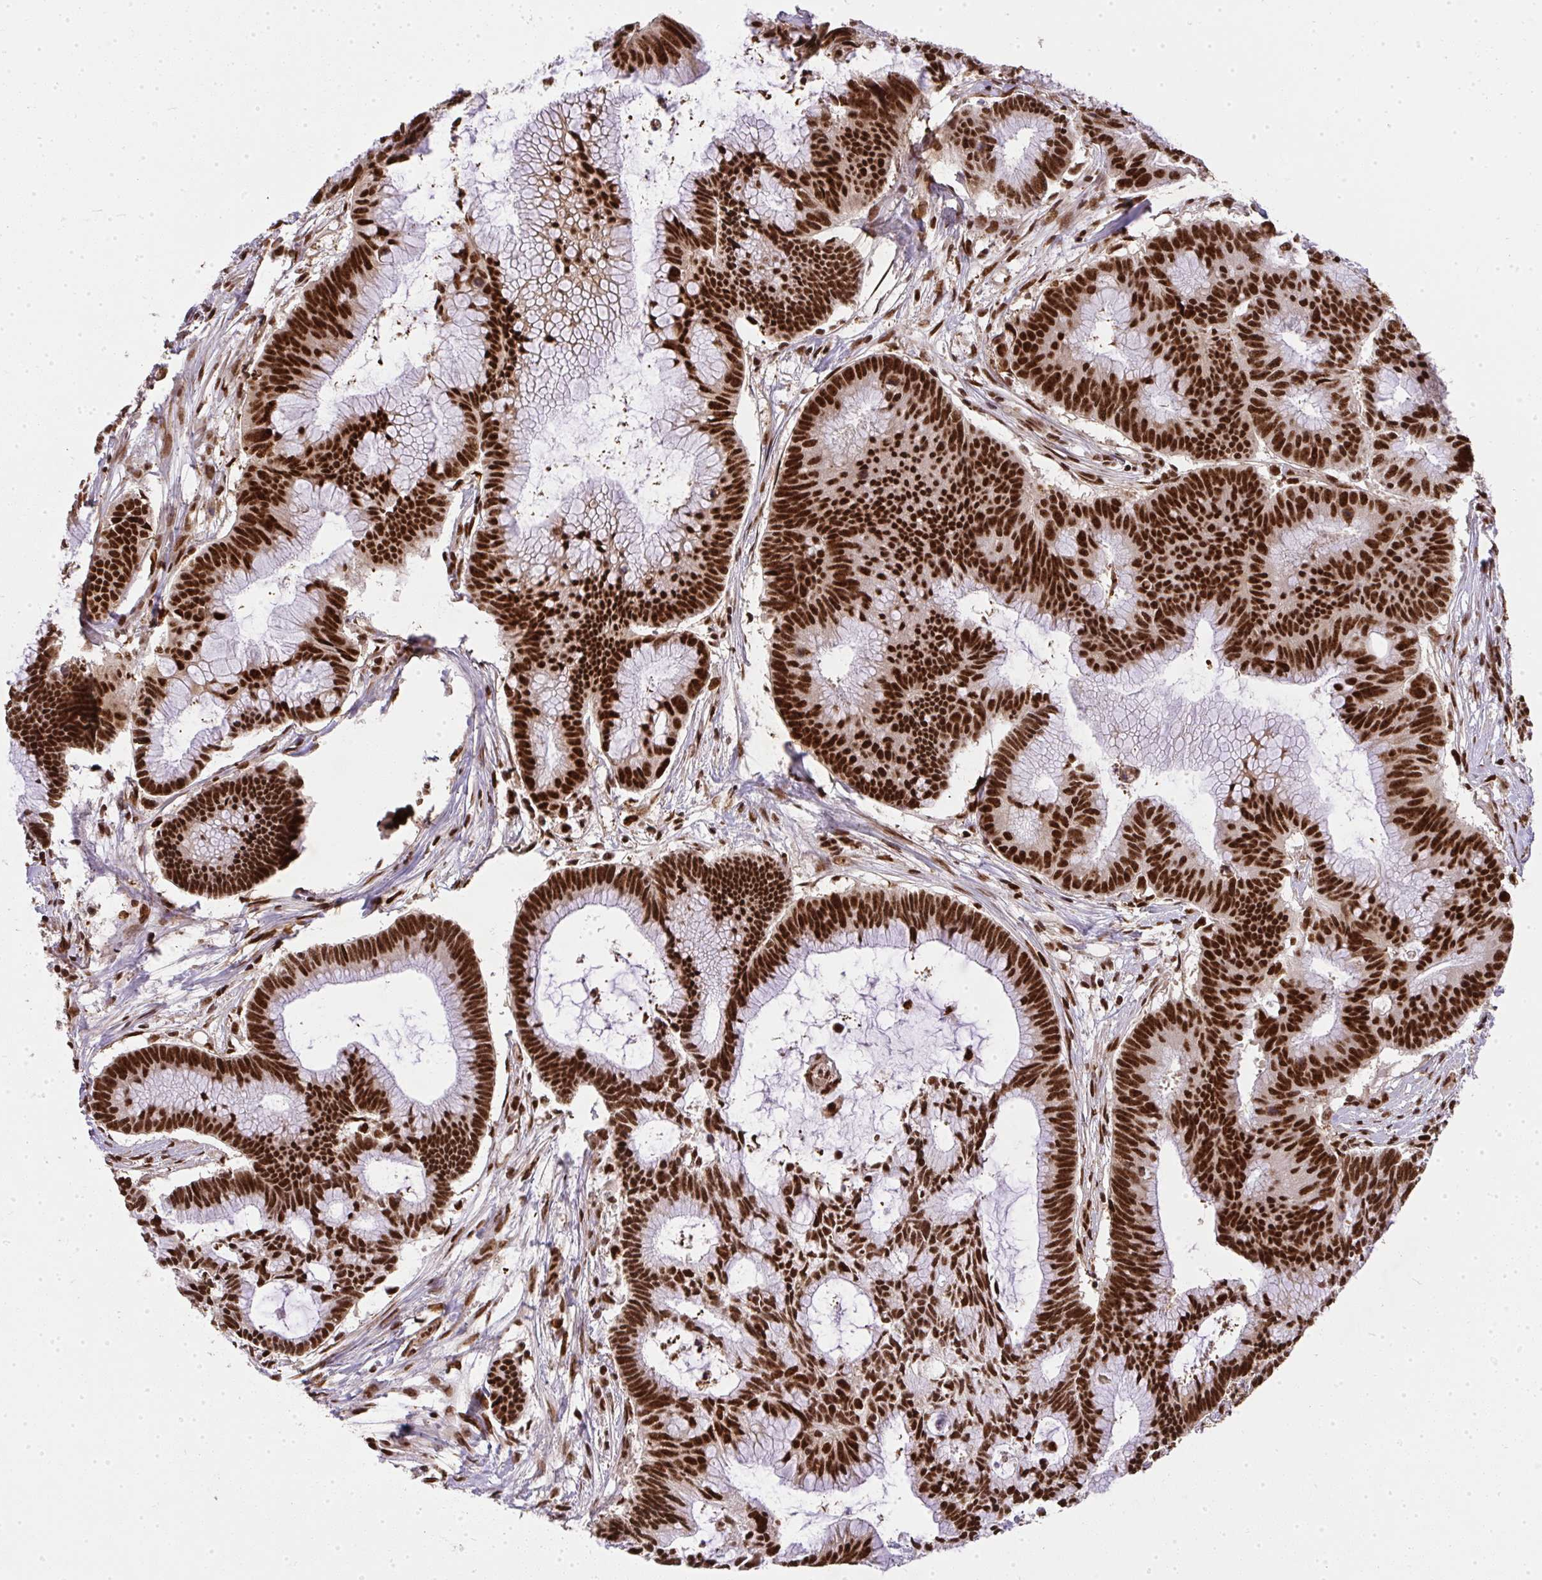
{"staining": {"intensity": "strong", "quantity": ">75%", "location": "nuclear"}, "tissue": "colorectal cancer", "cell_type": "Tumor cells", "image_type": "cancer", "snomed": [{"axis": "morphology", "description": "Adenocarcinoma, NOS"}, {"axis": "topography", "description": "Colon"}], "caption": "A brown stain highlights strong nuclear expression of a protein in adenocarcinoma (colorectal) tumor cells.", "gene": "U2AF1", "patient": {"sex": "female", "age": 78}}